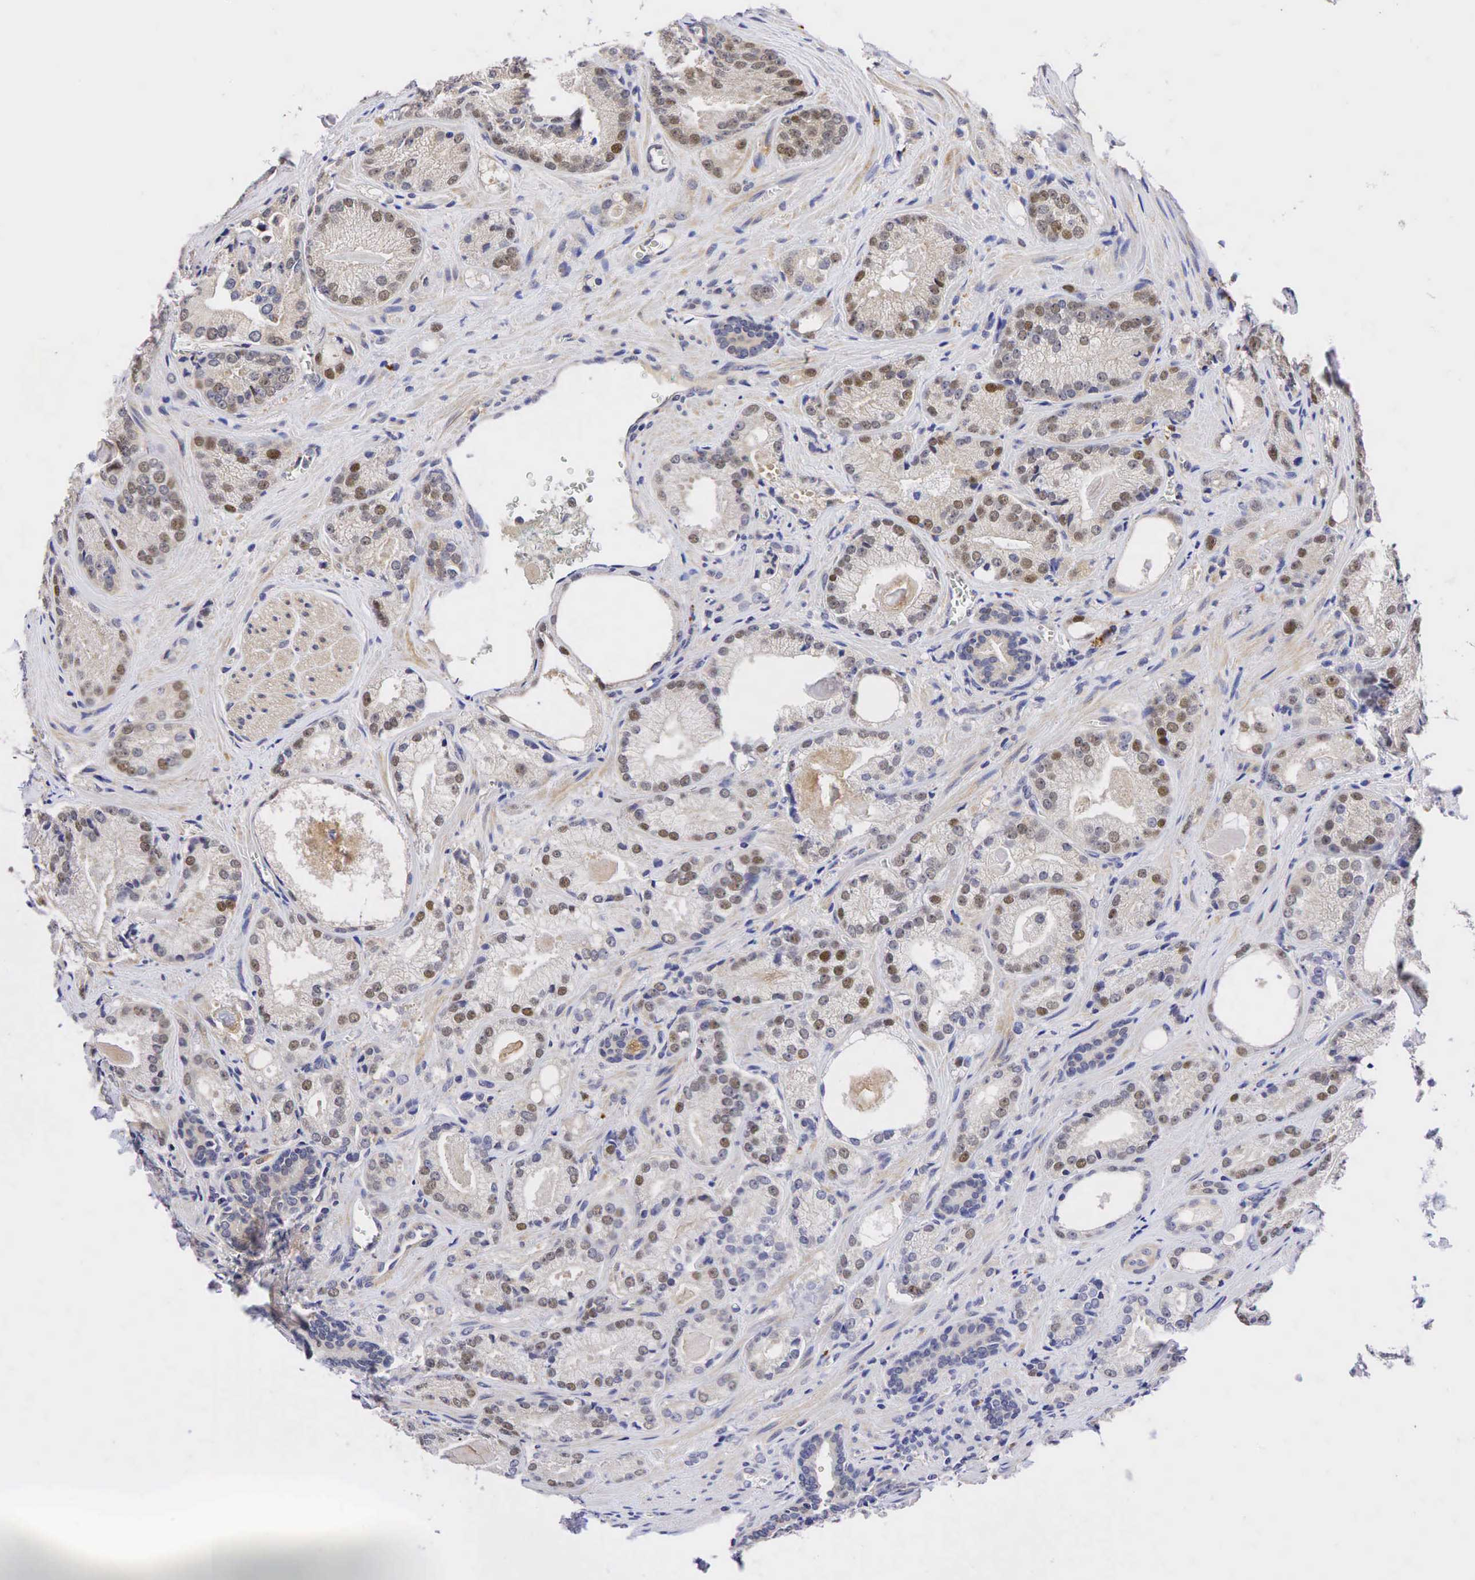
{"staining": {"intensity": "moderate", "quantity": ">75%", "location": "nuclear"}, "tissue": "prostate cancer", "cell_type": "Tumor cells", "image_type": "cancer", "snomed": [{"axis": "morphology", "description": "Adenocarcinoma, Medium grade"}, {"axis": "topography", "description": "Prostate"}], "caption": "About >75% of tumor cells in human prostate cancer show moderate nuclear protein expression as visualized by brown immunohistochemical staining.", "gene": "CCND1", "patient": {"sex": "male", "age": 68}}